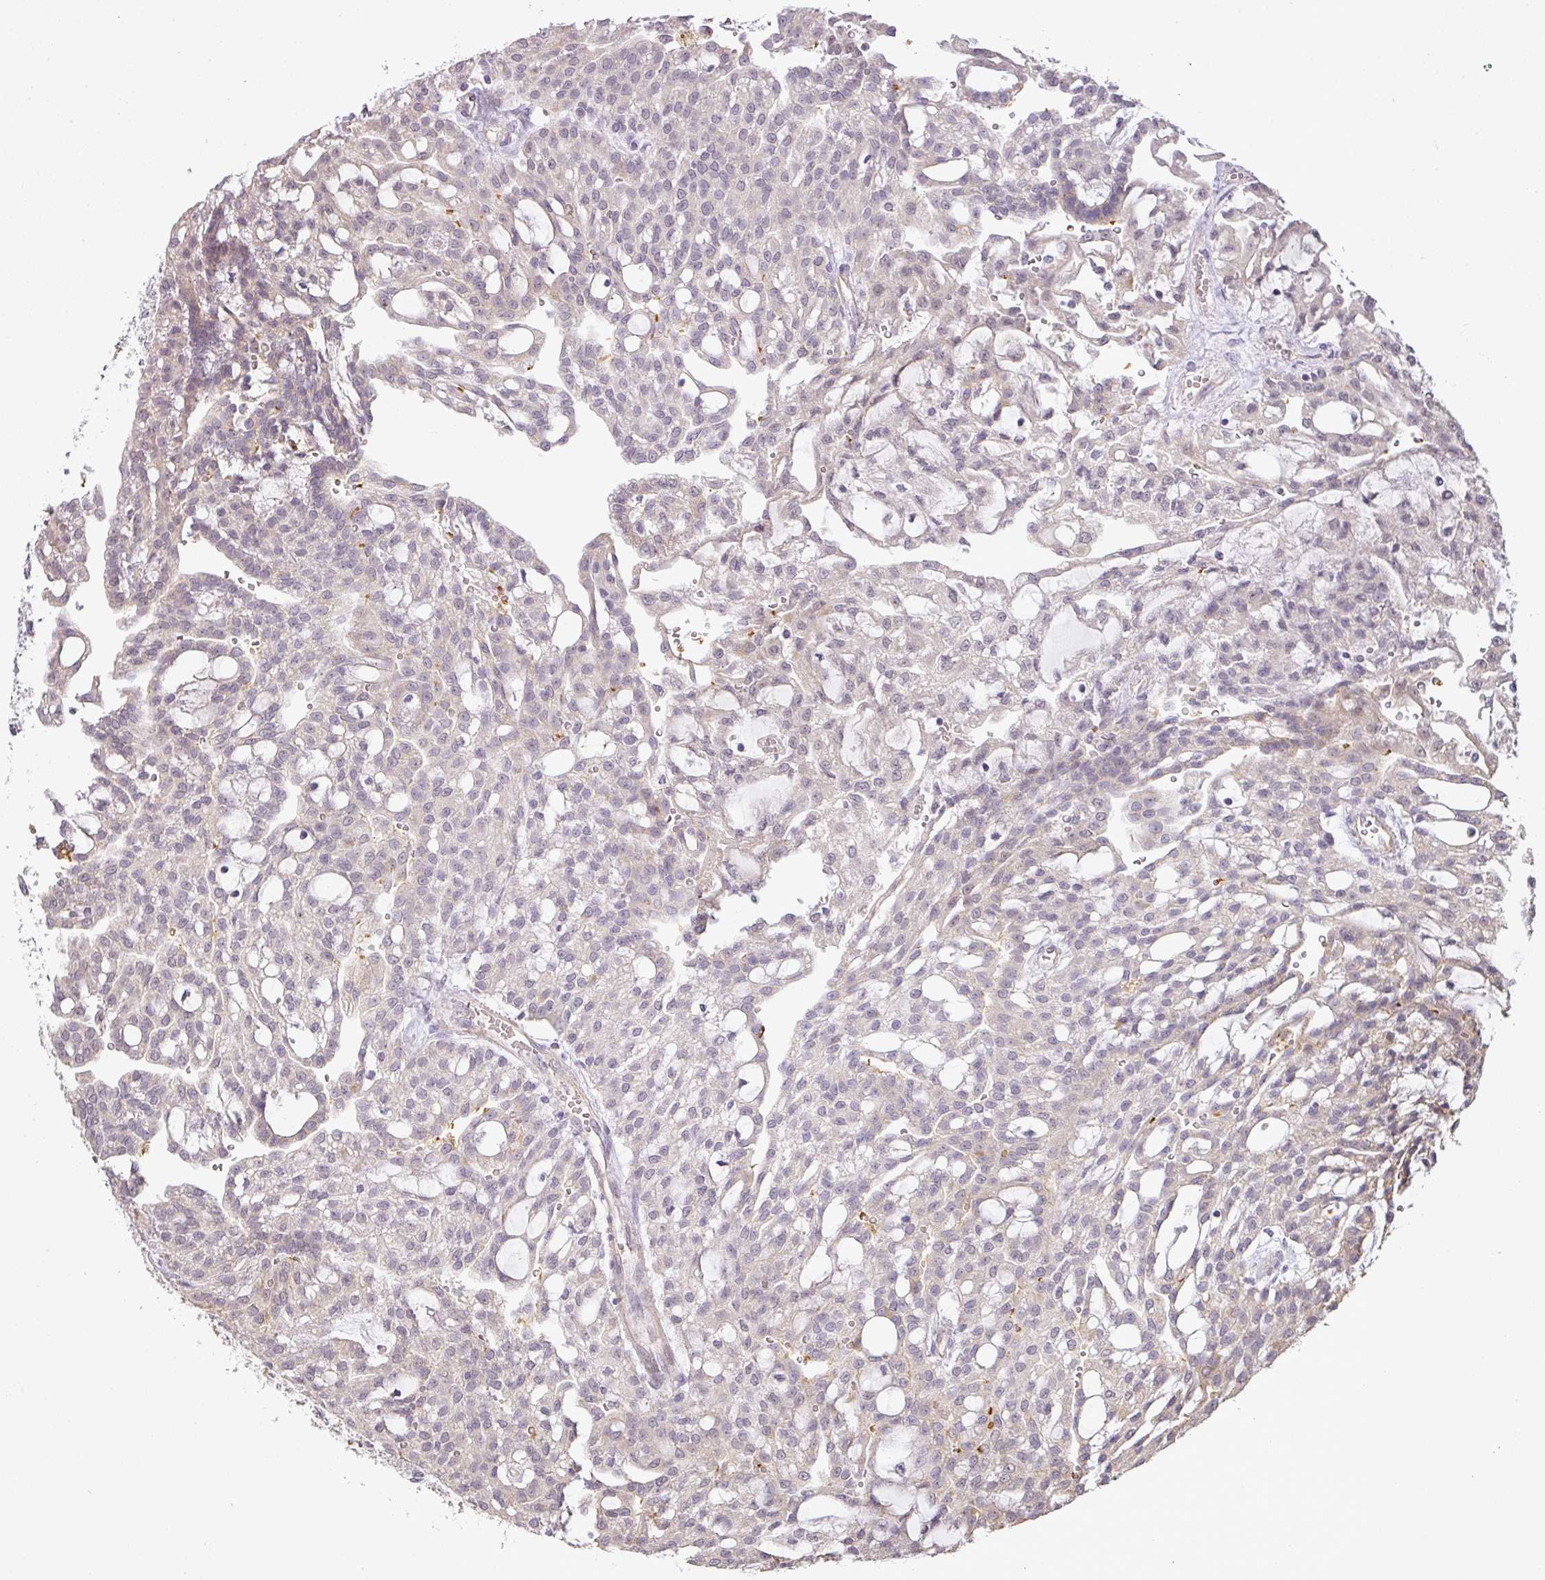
{"staining": {"intensity": "negative", "quantity": "none", "location": "none"}, "tissue": "renal cancer", "cell_type": "Tumor cells", "image_type": "cancer", "snomed": [{"axis": "morphology", "description": "Adenocarcinoma, NOS"}, {"axis": "topography", "description": "Kidney"}], "caption": "IHC micrograph of neoplastic tissue: renal cancer (adenocarcinoma) stained with DAB (3,3'-diaminobenzidine) shows no significant protein positivity in tumor cells.", "gene": "MYOM2", "patient": {"sex": "male", "age": 63}}